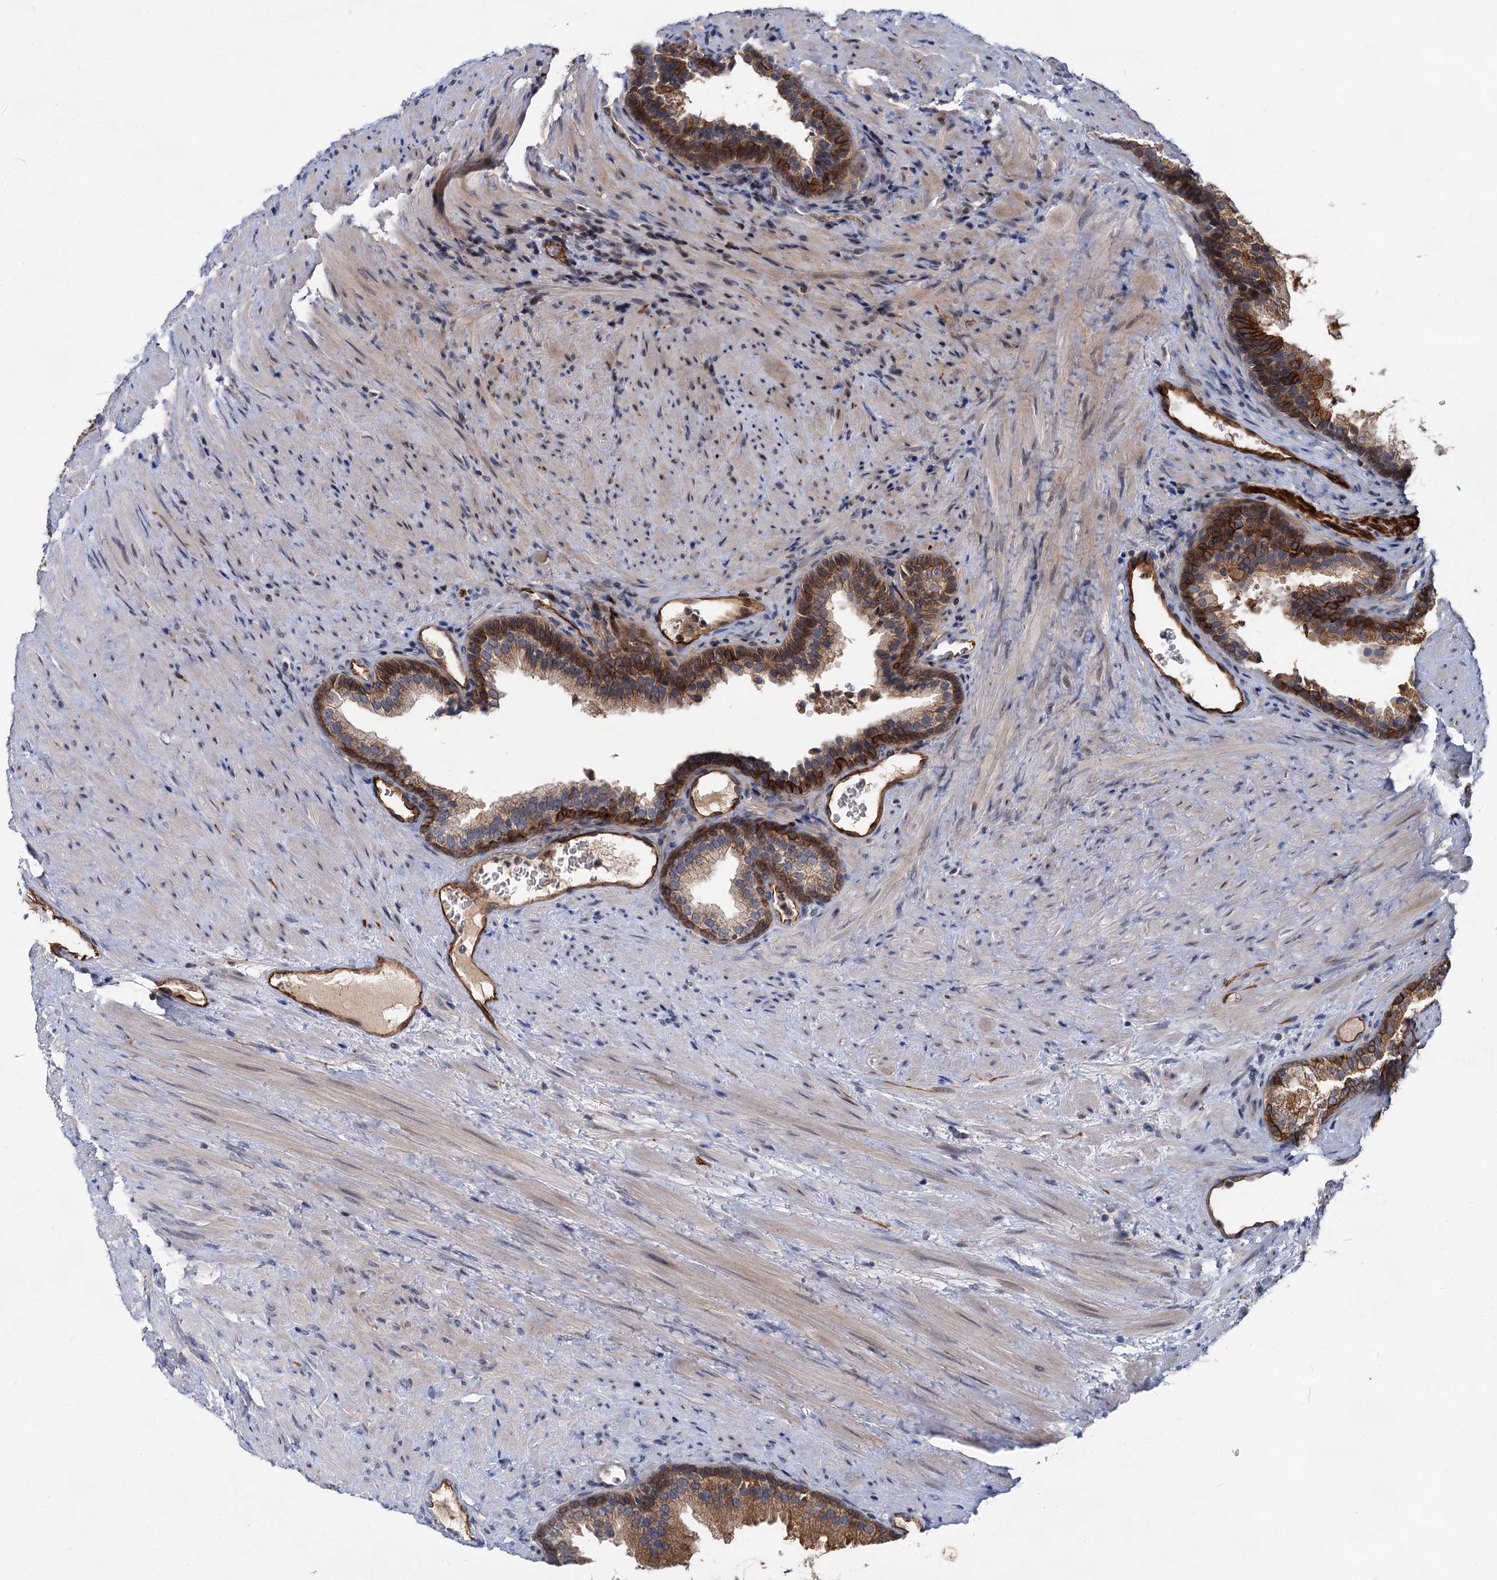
{"staining": {"intensity": "strong", "quantity": "25%-75%", "location": "cytoplasmic/membranous"}, "tissue": "prostate", "cell_type": "Glandular cells", "image_type": "normal", "snomed": [{"axis": "morphology", "description": "Normal tissue, NOS"}, {"axis": "topography", "description": "Prostate"}], "caption": "A histopathology image of human prostate stained for a protein exhibits strong cytoplasmic/membranous brown staining in glandular cells. The staining is performed using DAB (3,3'-diaminobenzidine) brown chromogen to label protein expression. The nuclei are counter-stained blue using hematoxylin.", "gene": "ABLIM1", "patient": {"sex": "male", "age": 76}}